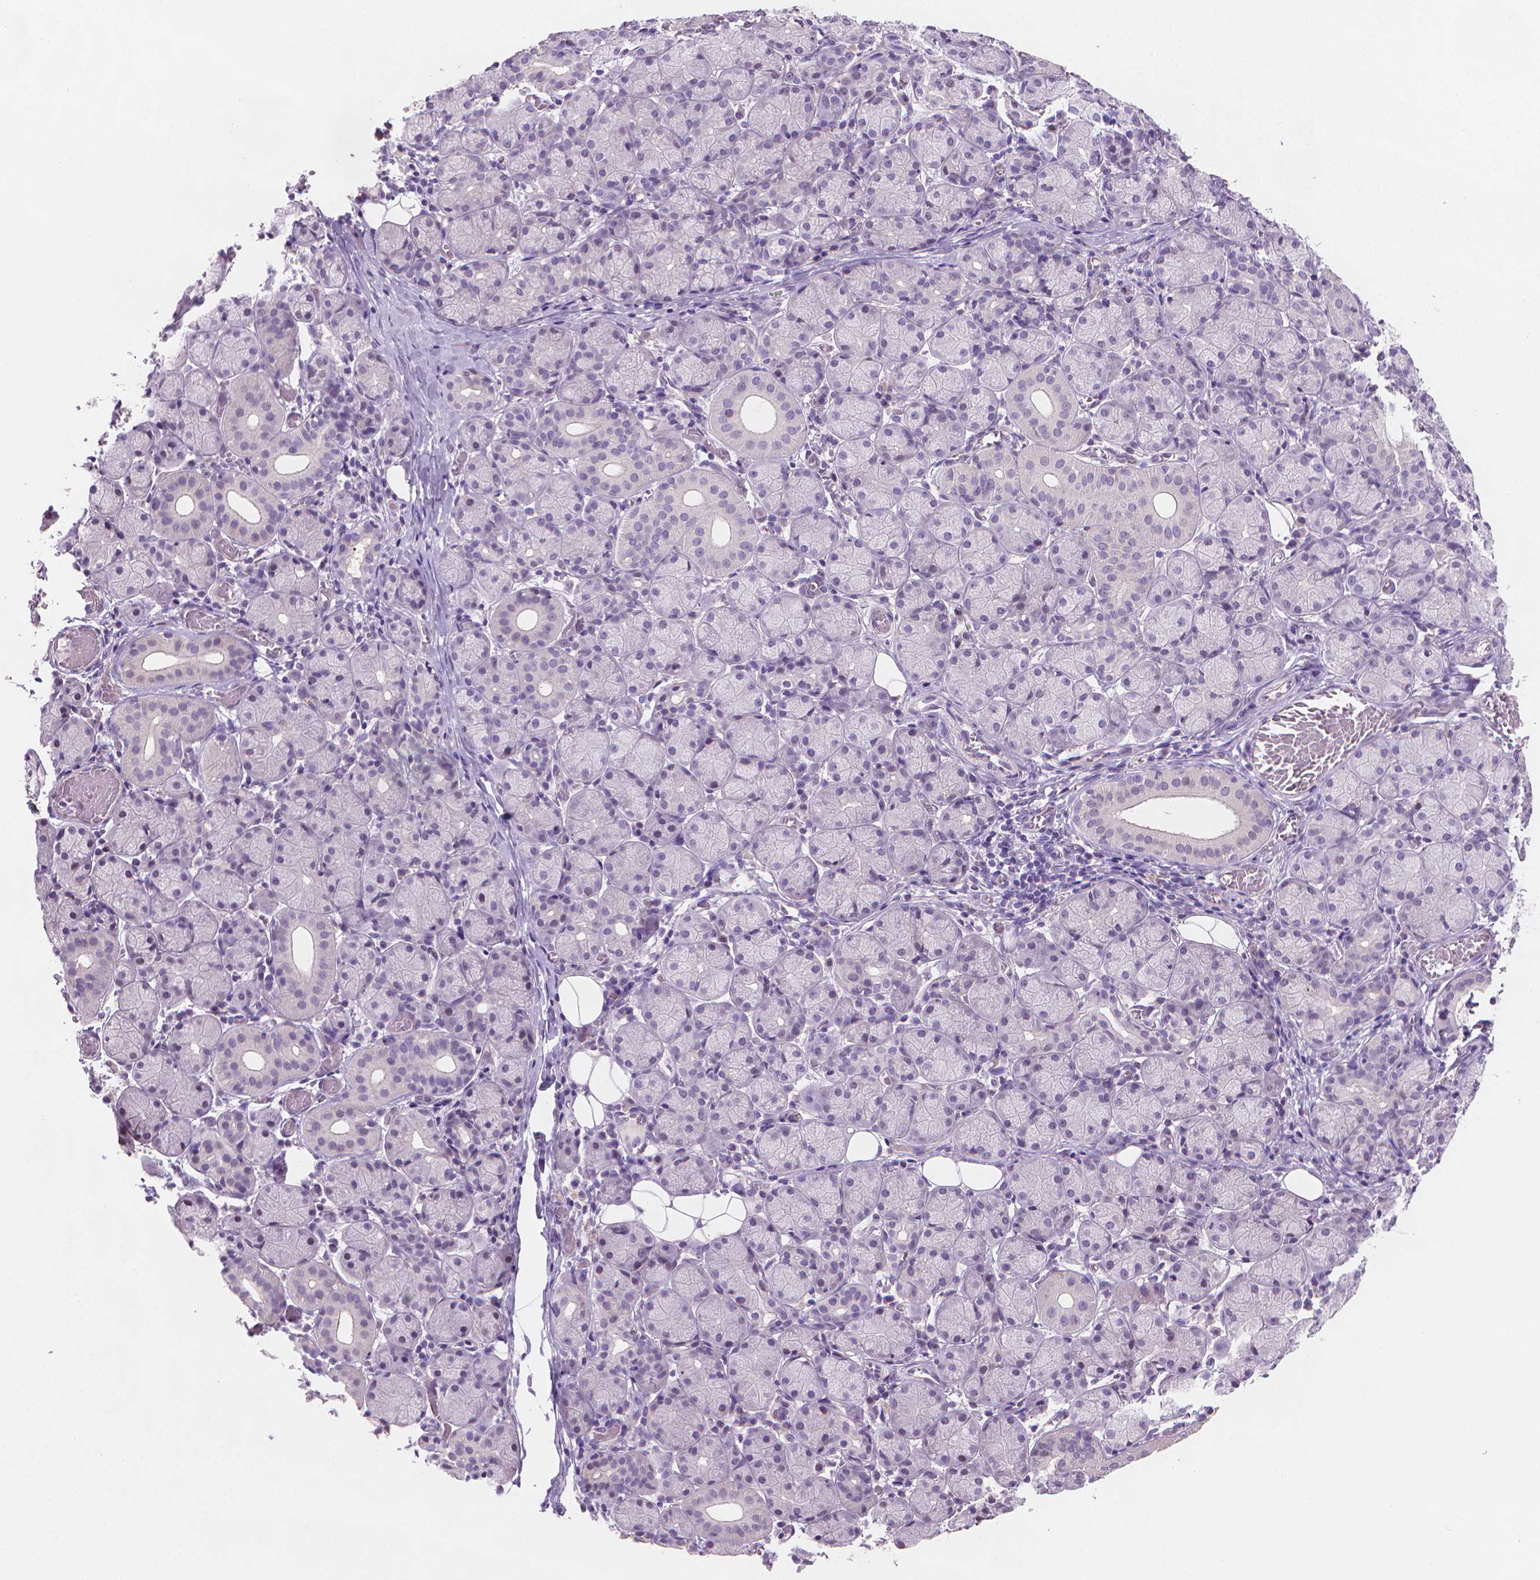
{"staining": {"intensity": "negative", "quantity": "none", "location": "none"}, "tissue": "salivary gland", "cell_type": "Glandular cells", "image_type": "normal", "snomed": [{"axis": "morphology", "description": "Normal tissue, NOS"}, {"axis": "topography", "description": "Salivary gland"}, {"axis": "topography", "description": "Peripheral nerve tissue"}], "caption": "Immunohistochemical staining of benign human salivary gland exhibits no significant staining in glandular cells.", "gene": "CLXN", "patient": {"sex": "female", "age": 24}}